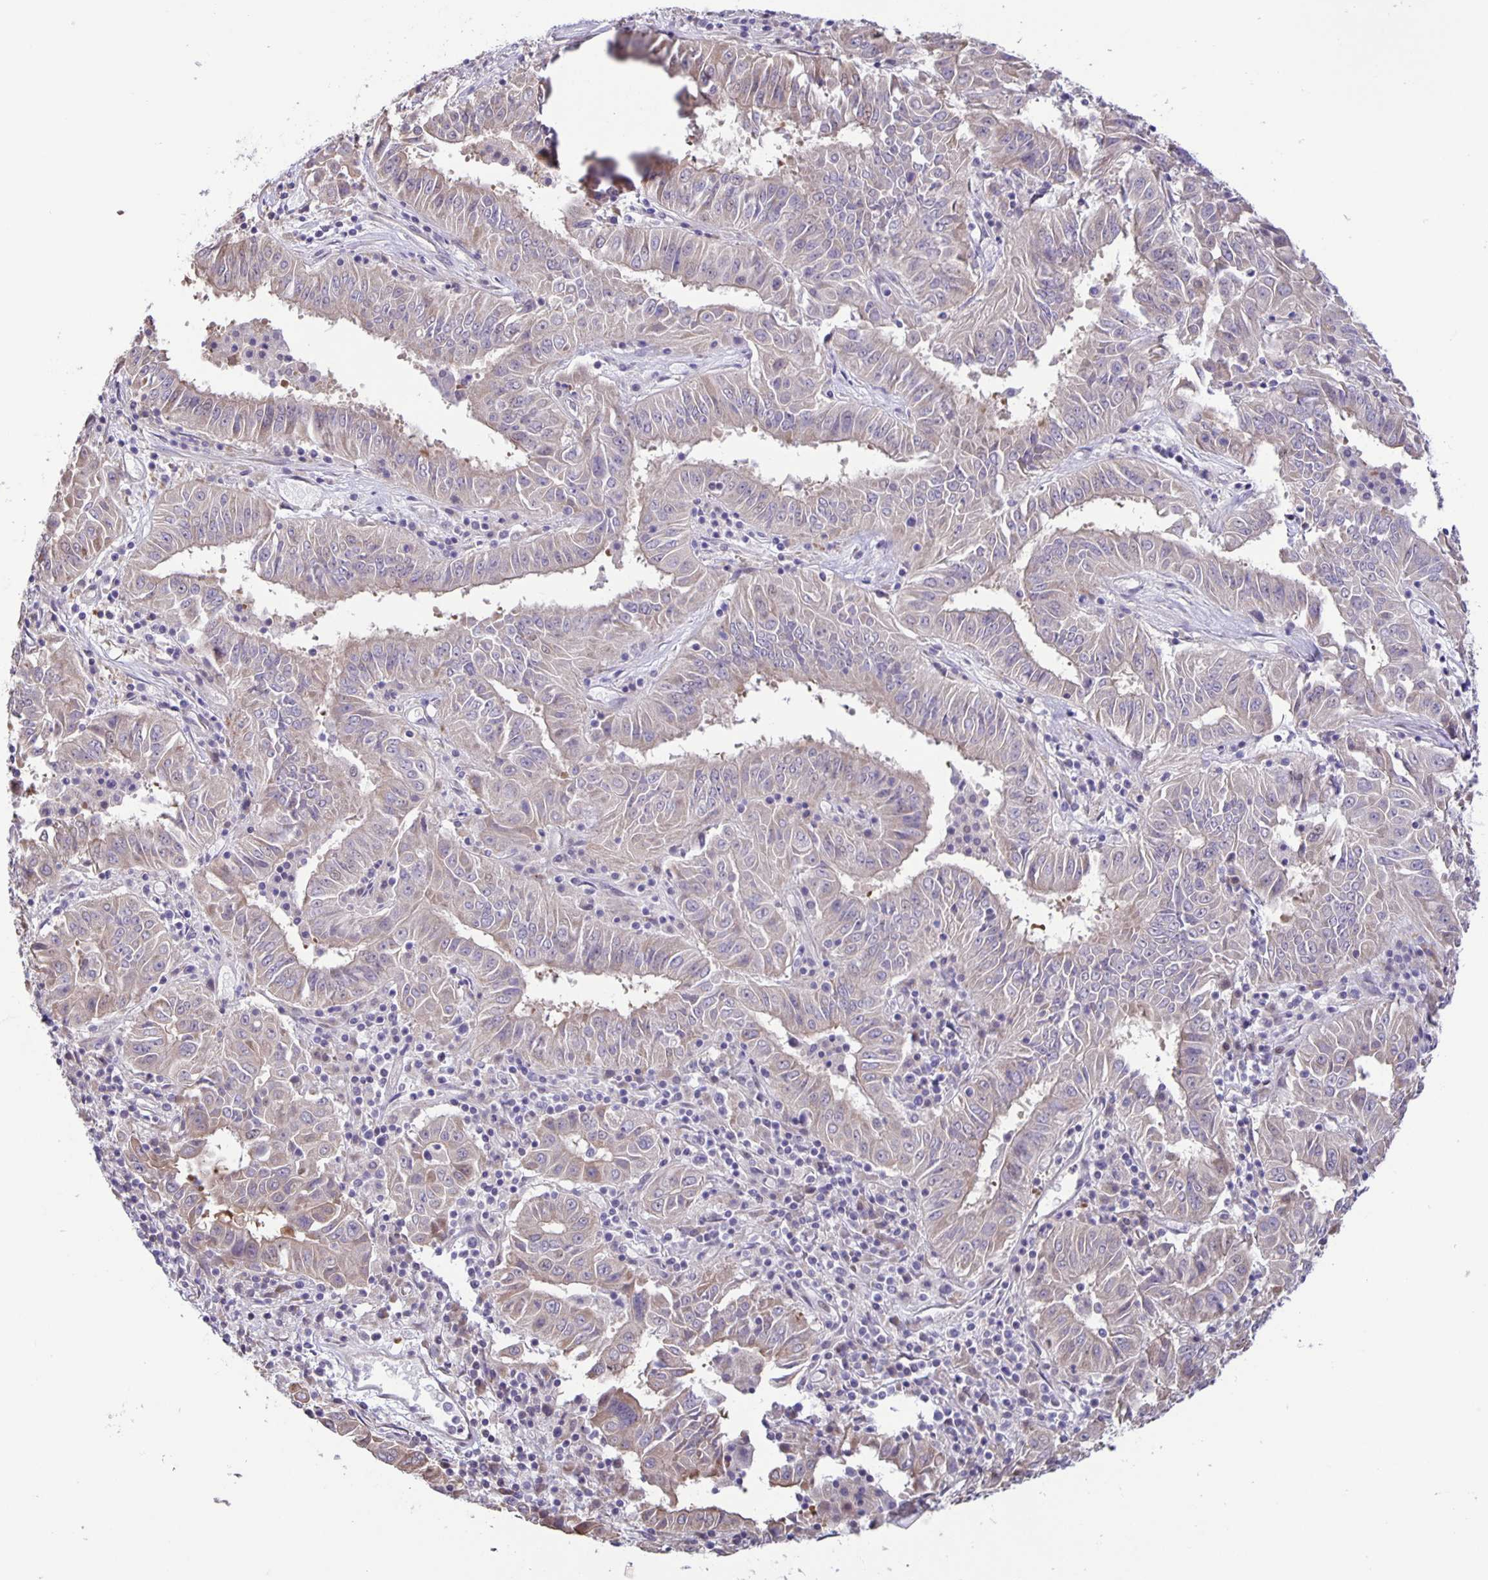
{"staining": {"intensity": "weak", "quantity": "<25%", "location": "cytoplasmic/membranous"}, "tissue": "pancreatic cancer", "cell_type": "Tumor cells", "image_type": "cancer", "snomed": [{"axis": "morphology", "description": "Adenocarcinoma, NOS"}, {"axis": "topography", "description": "Pancreas"}], "caption": "High magnification brightfield microscopy of pancreatic cancer stained with DAB (brown) and counterstained with hematoxylin (blue): tumor cells show no significant expression.", "gene": "MAPK12", "patient": {"sex": "male", "age": 63}}